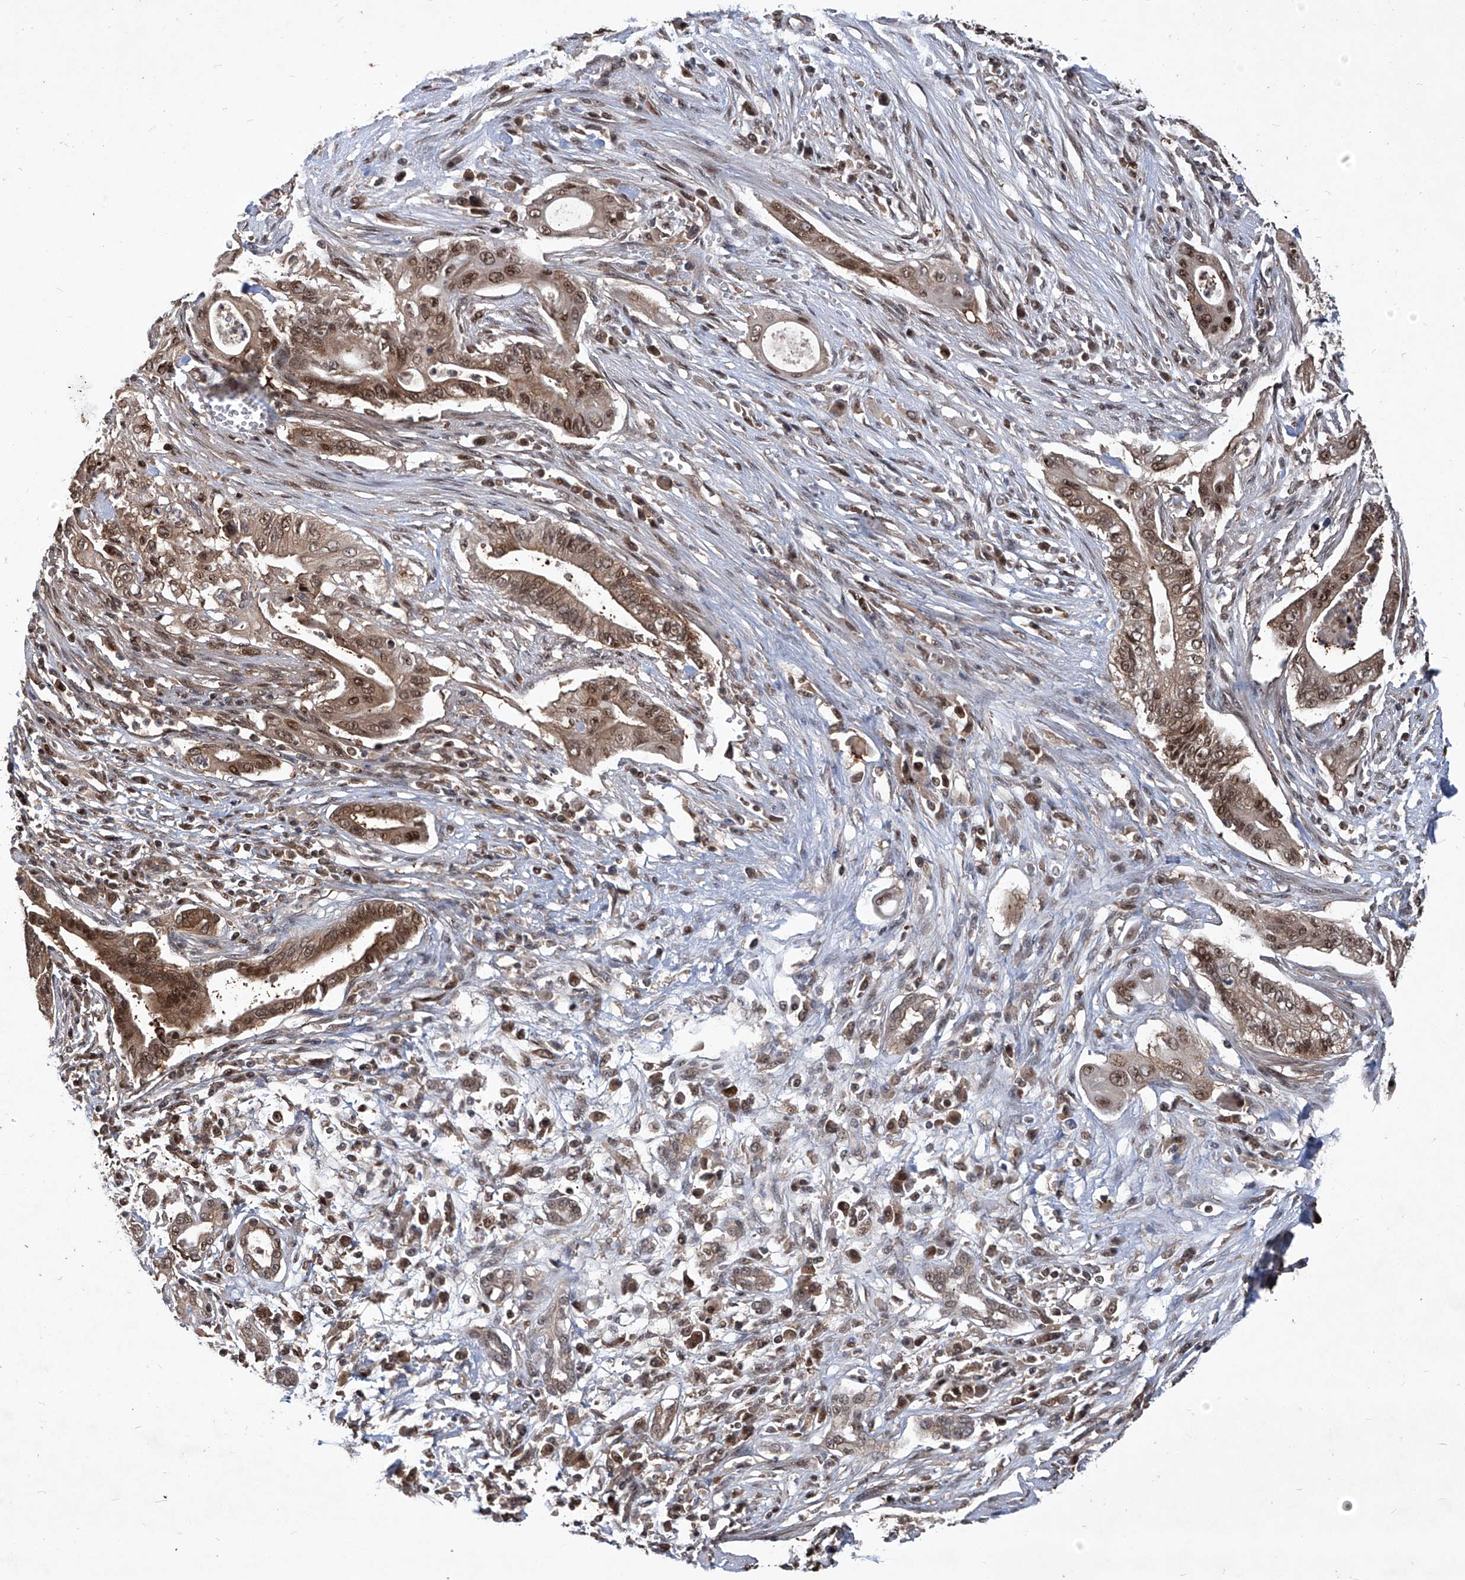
{"staining": {"intensity": "moderate", "quantity": ">75%", "location": "cytoplasmic/membranous,nuclear"}, "tissue": "pancreatic cancer", "cell_type": "Tumor cells", "image_type": "cancer", "snomed": [{"axis": "morphology", "description": "Adenocarcinoma, NOS"}, {"axis": "topography", "description": "Pancreas"}], "caption": "A micrograph of adenocarcinoma (pancreatic) stained for a protein shows moderate cytoplasmic/membranous and nuclear brown staining in tumor cells. (DAB (3,3'-diaminobenzidine) = brown stain, brightfield microscopy at high magnification).", "gene": "PSMB1", "patient": {"sex": "male", "age": 58}}